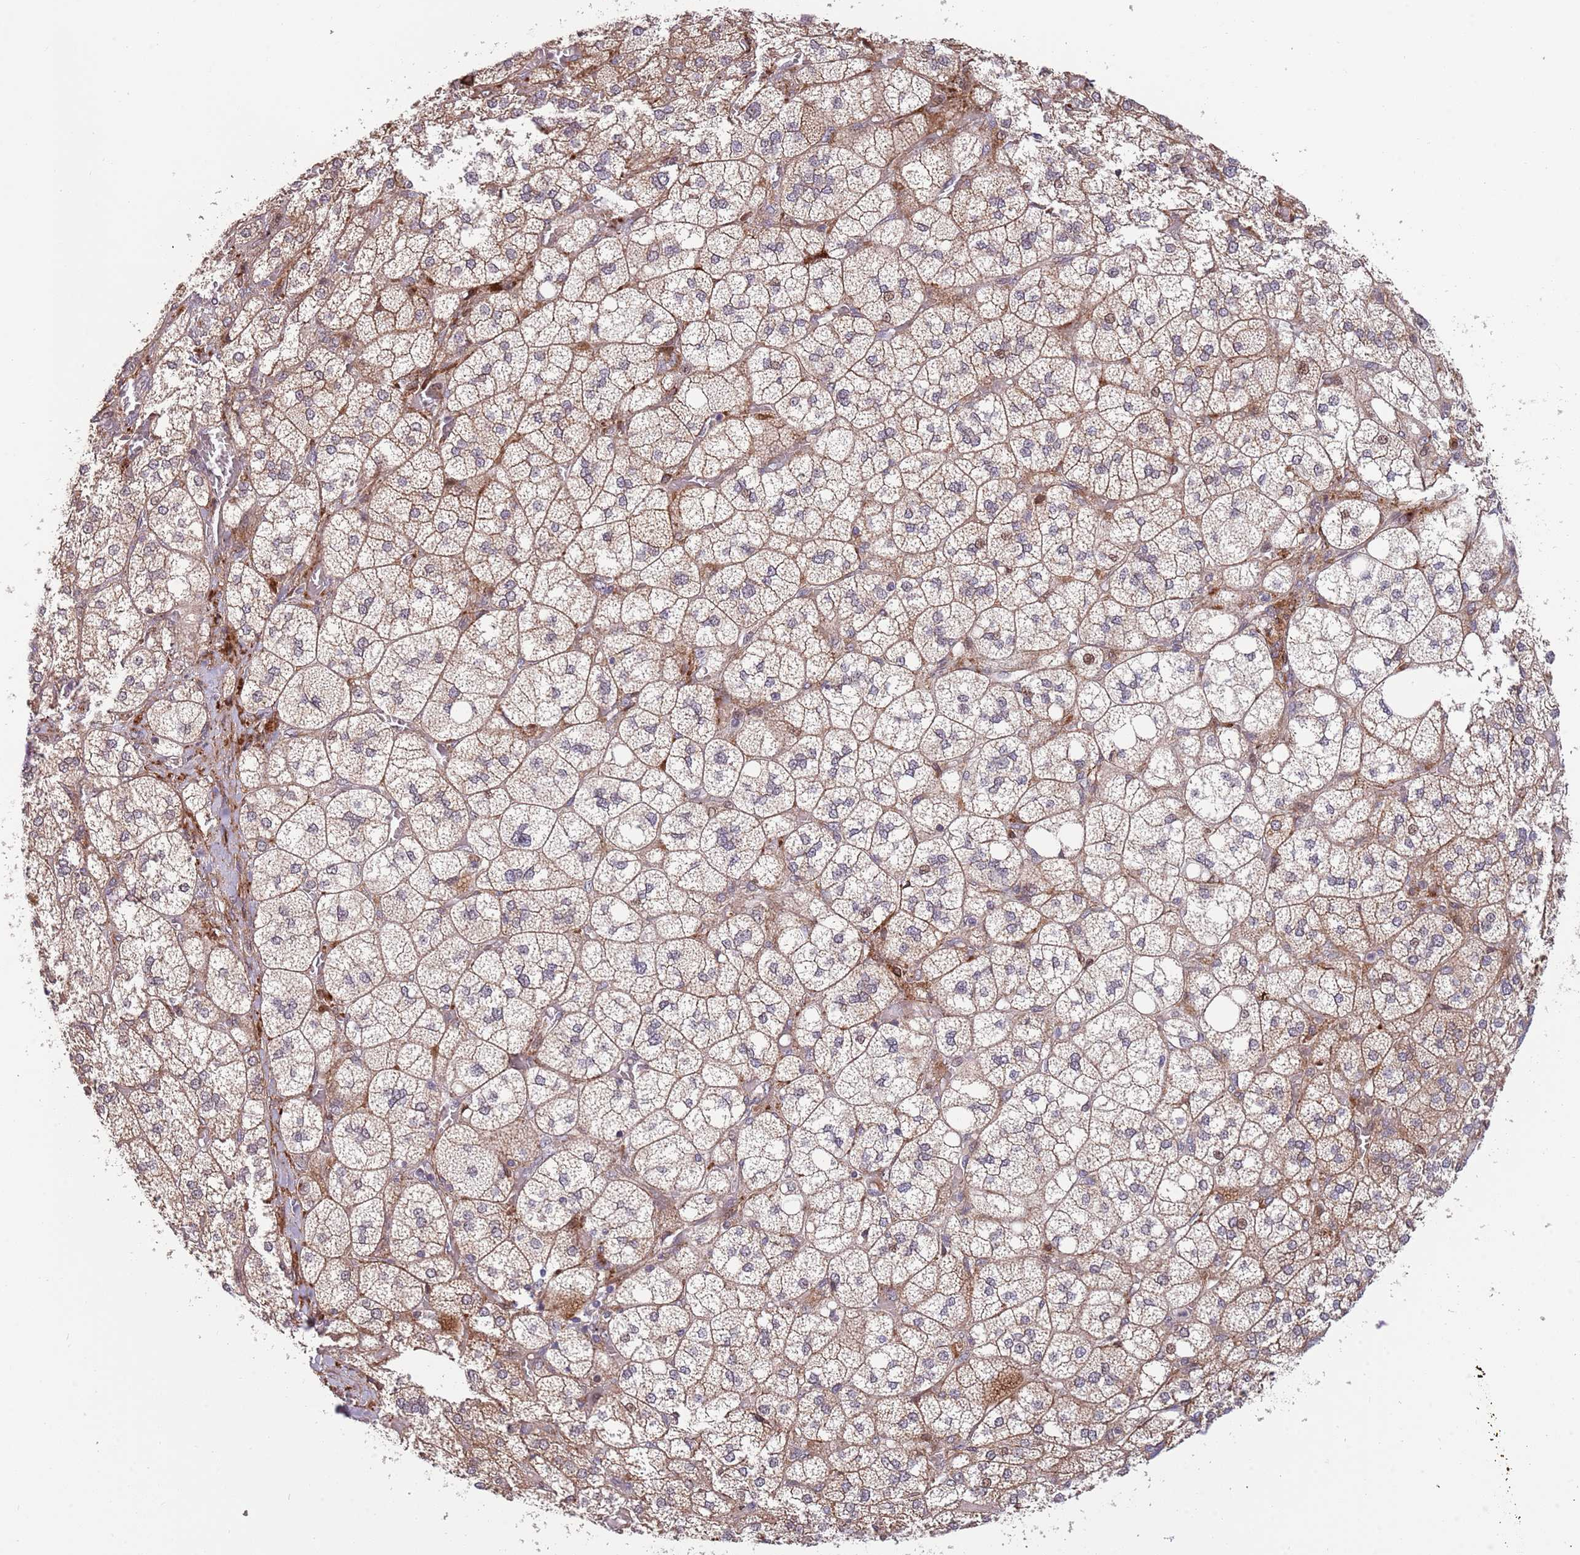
{"staining": {"intensity": "strong", "quantity": "25%-75%", "location": "cytoplasmic/membranous"}, "tissue": "adrenal gland", "cell_type": "Glandular cells", "image_type": "normal", "snomed": [{"axis": "morphology", "description": "Normal tissue, NOS"}, {"axis": "topography", "description": "Adrenal gland"}], "caption": "DAB (3,3'-diaminobenzidine) immunohistochemical staining of benign adrenal gland shows strong cytoplasmic/membranous protein staining in approximately 25%-75% of glandular cells. The staining was performed using DAB (3,3'-diaminobenzidine) to visualize the protein expression in brown, while the nuclei were stained in blue with hematoxylin (Magnification: 20x).", "gene": "NT5DC4", "patient": {"sex": "male", "age": 61}}